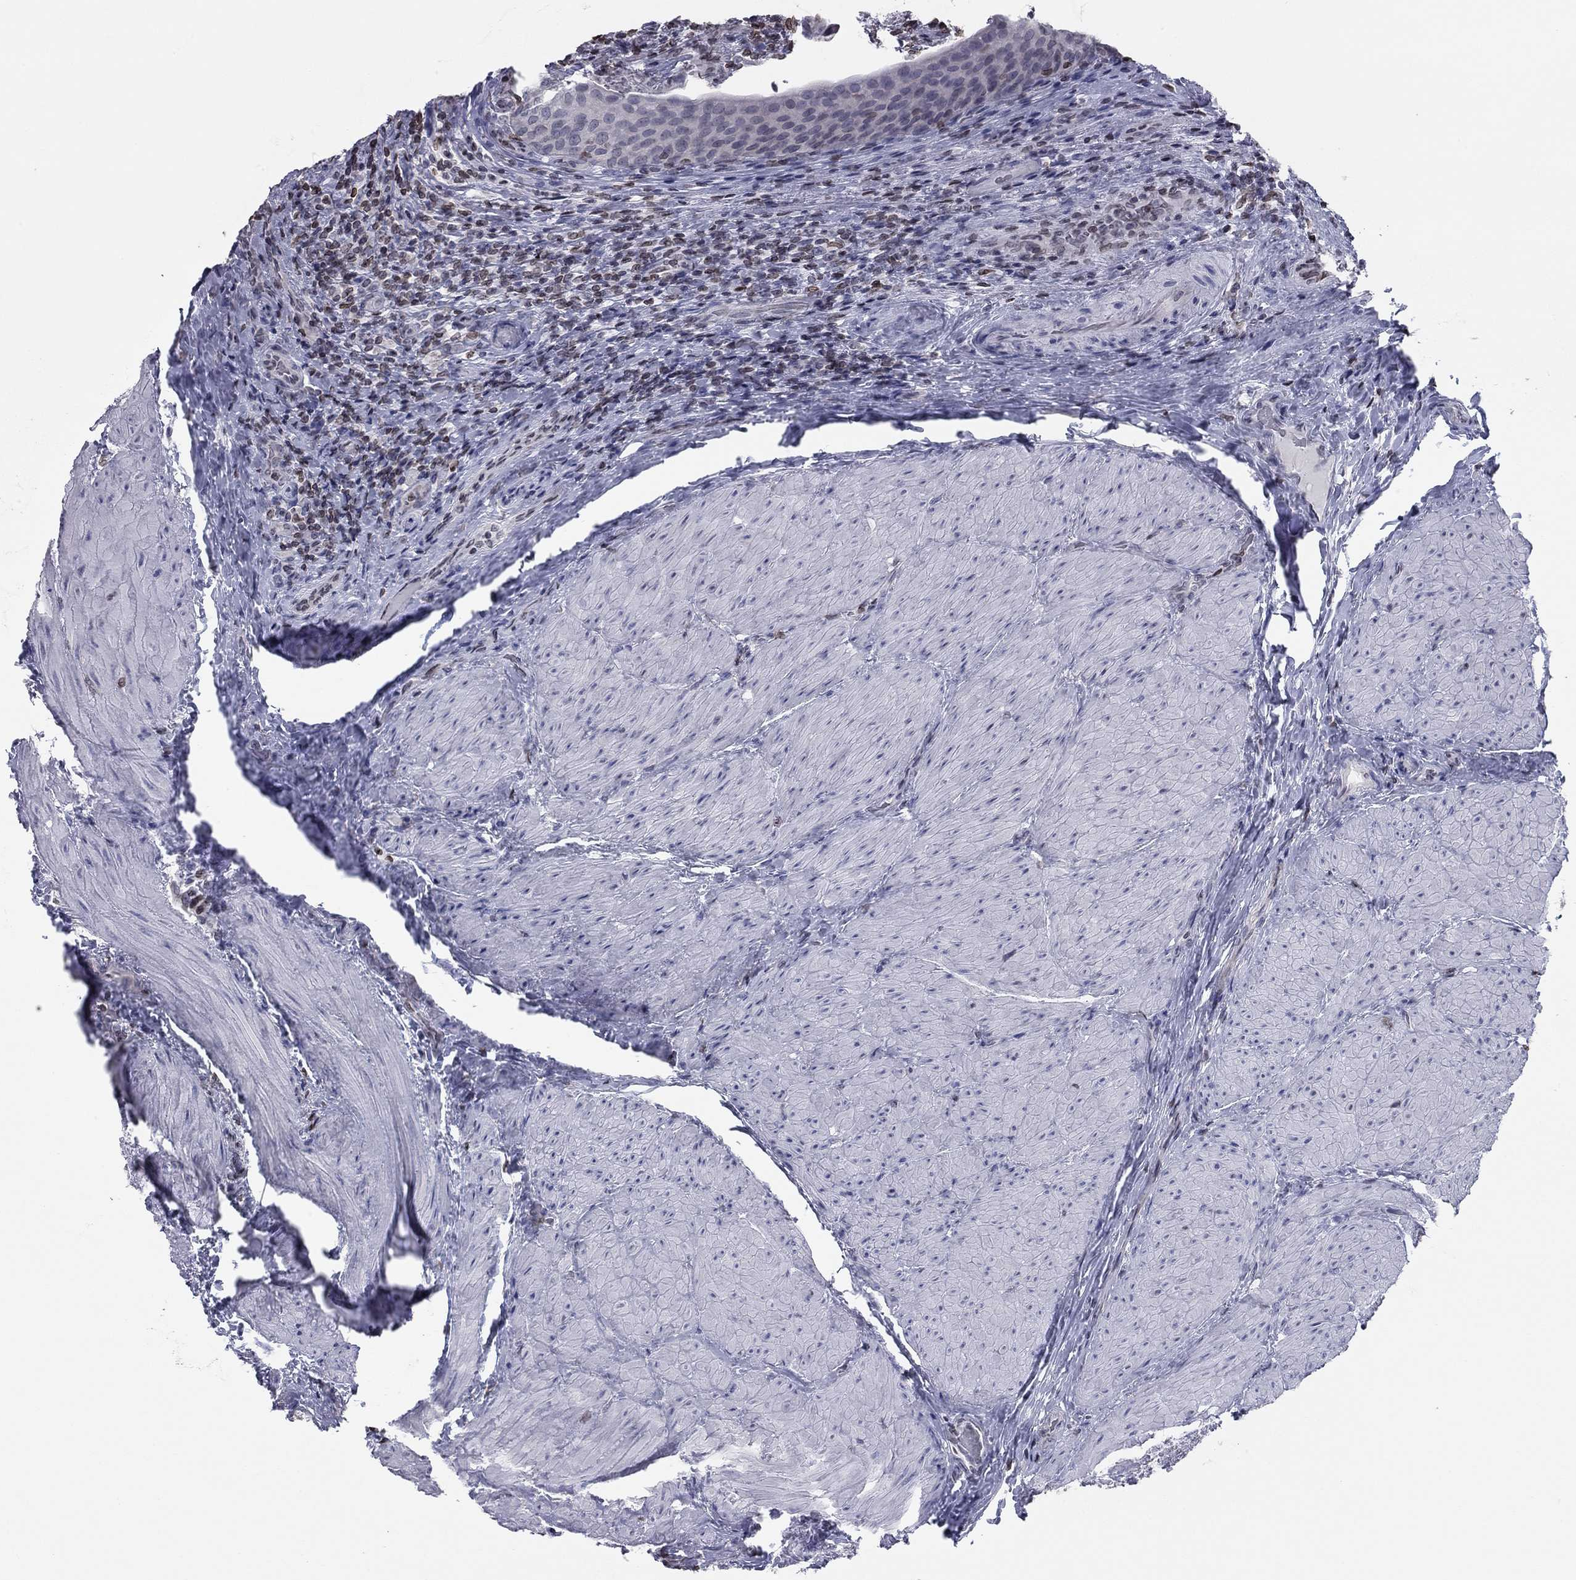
{"staining": {"intensity": "negative", "quantity": "none", "location": "none"}, "tissue": "urinary bladder", "cell_type": "Urothelial cells", "image_type": "normal", "snomed": [{"axis": "morphology", "description": "Normal tissue, NOS"}, {"axis": "topography", "description": "Urinary bladder"}, {"axis": "topography", "description": "Peripheral nerve tissue"}], "caption": "Immunohistochemical staining of unremarkable human urinary bladder shows no significant positivity in urothelial cells. (DAB (3,3'-diaminobenzidine) immunohistochemistry, high magnification).", "gene": "ESPL1", "patient": {"sex": "male", "age": 66}}